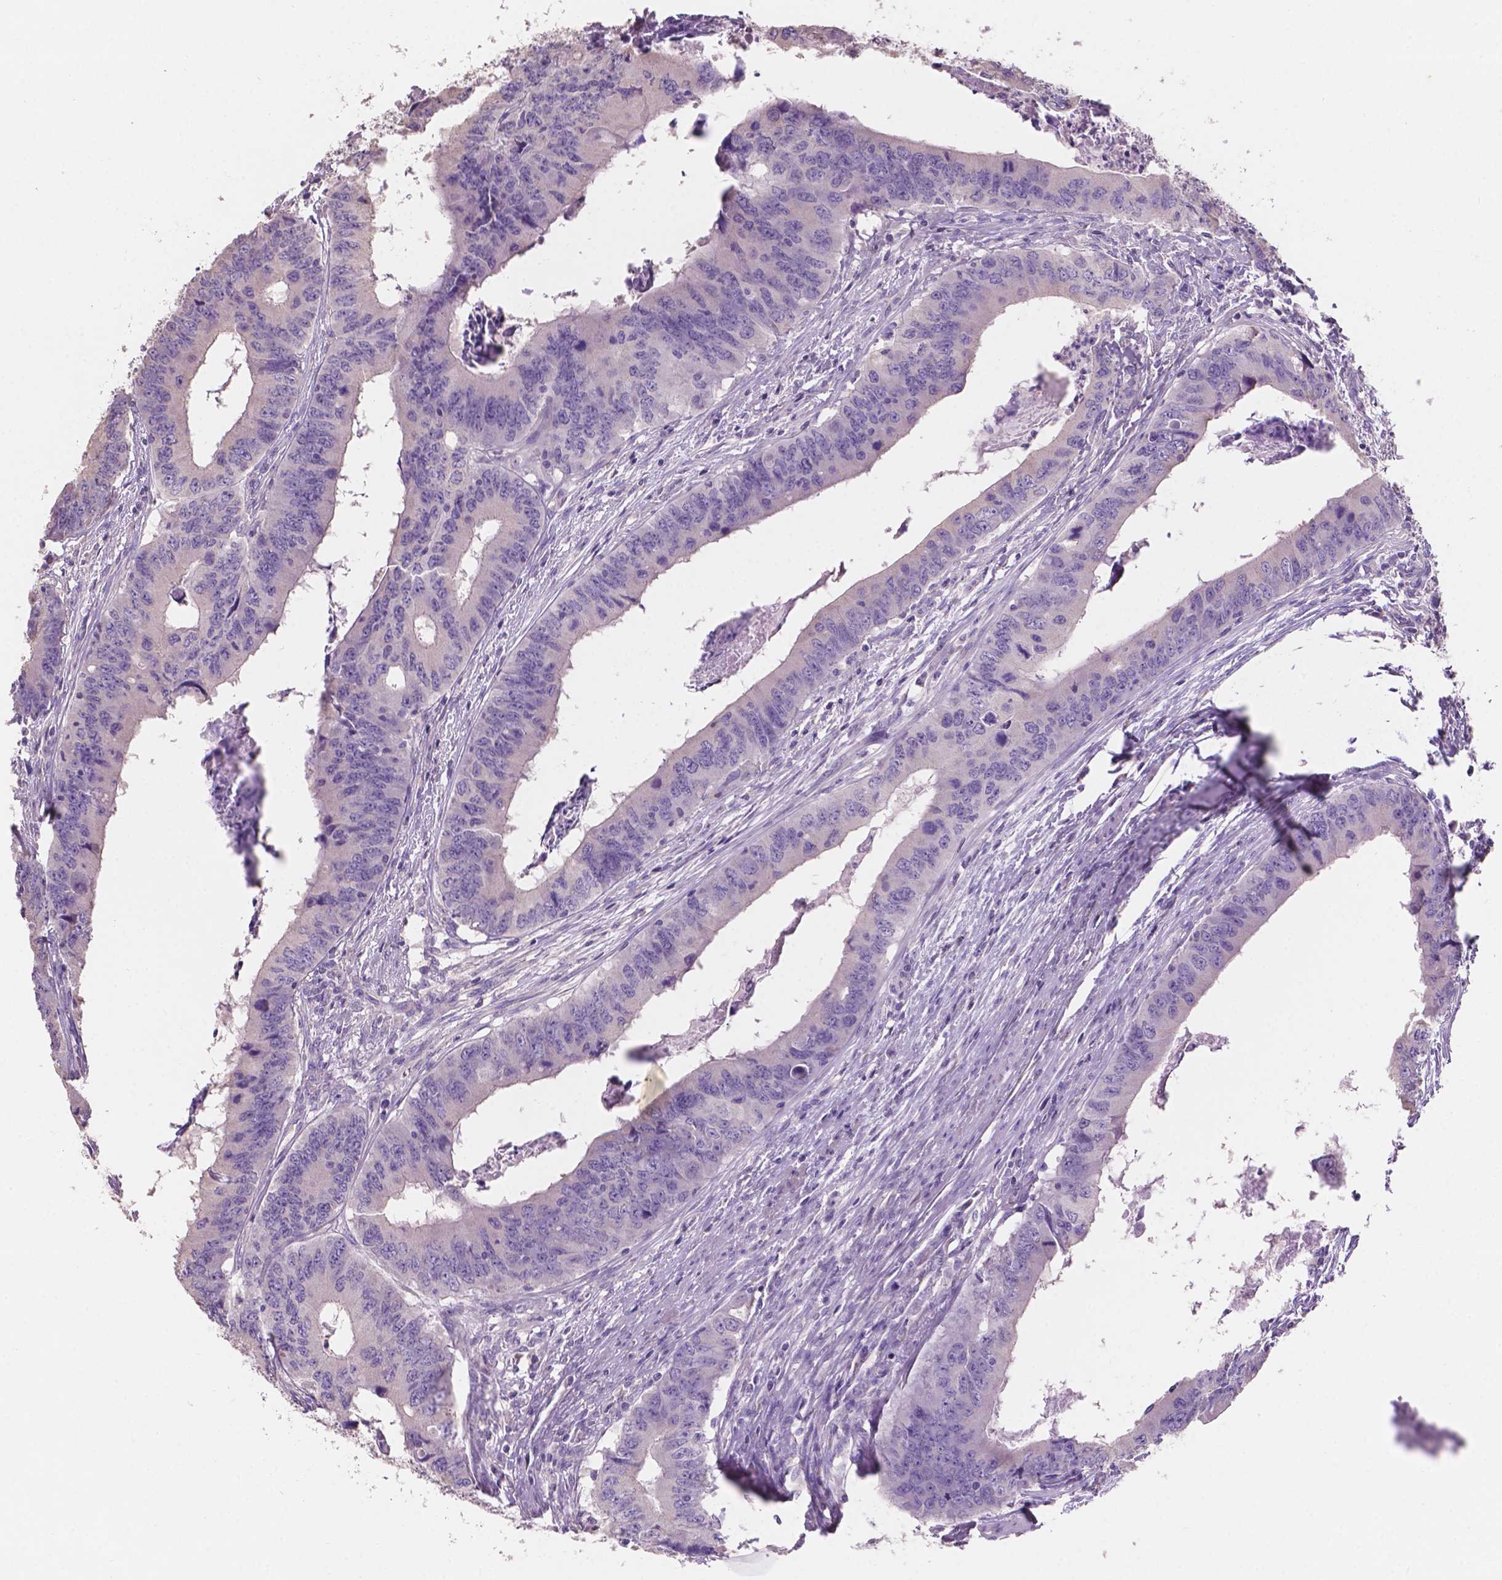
{"staining": {"intensity": "negative", "quantity": "none", "location": "none"}, "tissue": "colorectal cancer", "cell_type": "Tumor cells", "image_type": "cancer", "snomed": [{"axis": "morphology", "description": "Adenocarcinoma, NOS"}, {"axis": "topography", "description": "Colon"}], "caption": "Immunohistochemical staining of human colorectal cancer exhibits no significant positivity in tumor cells.", "gene": "SBSN", "patient": {"sex": "male", "age": 53}}